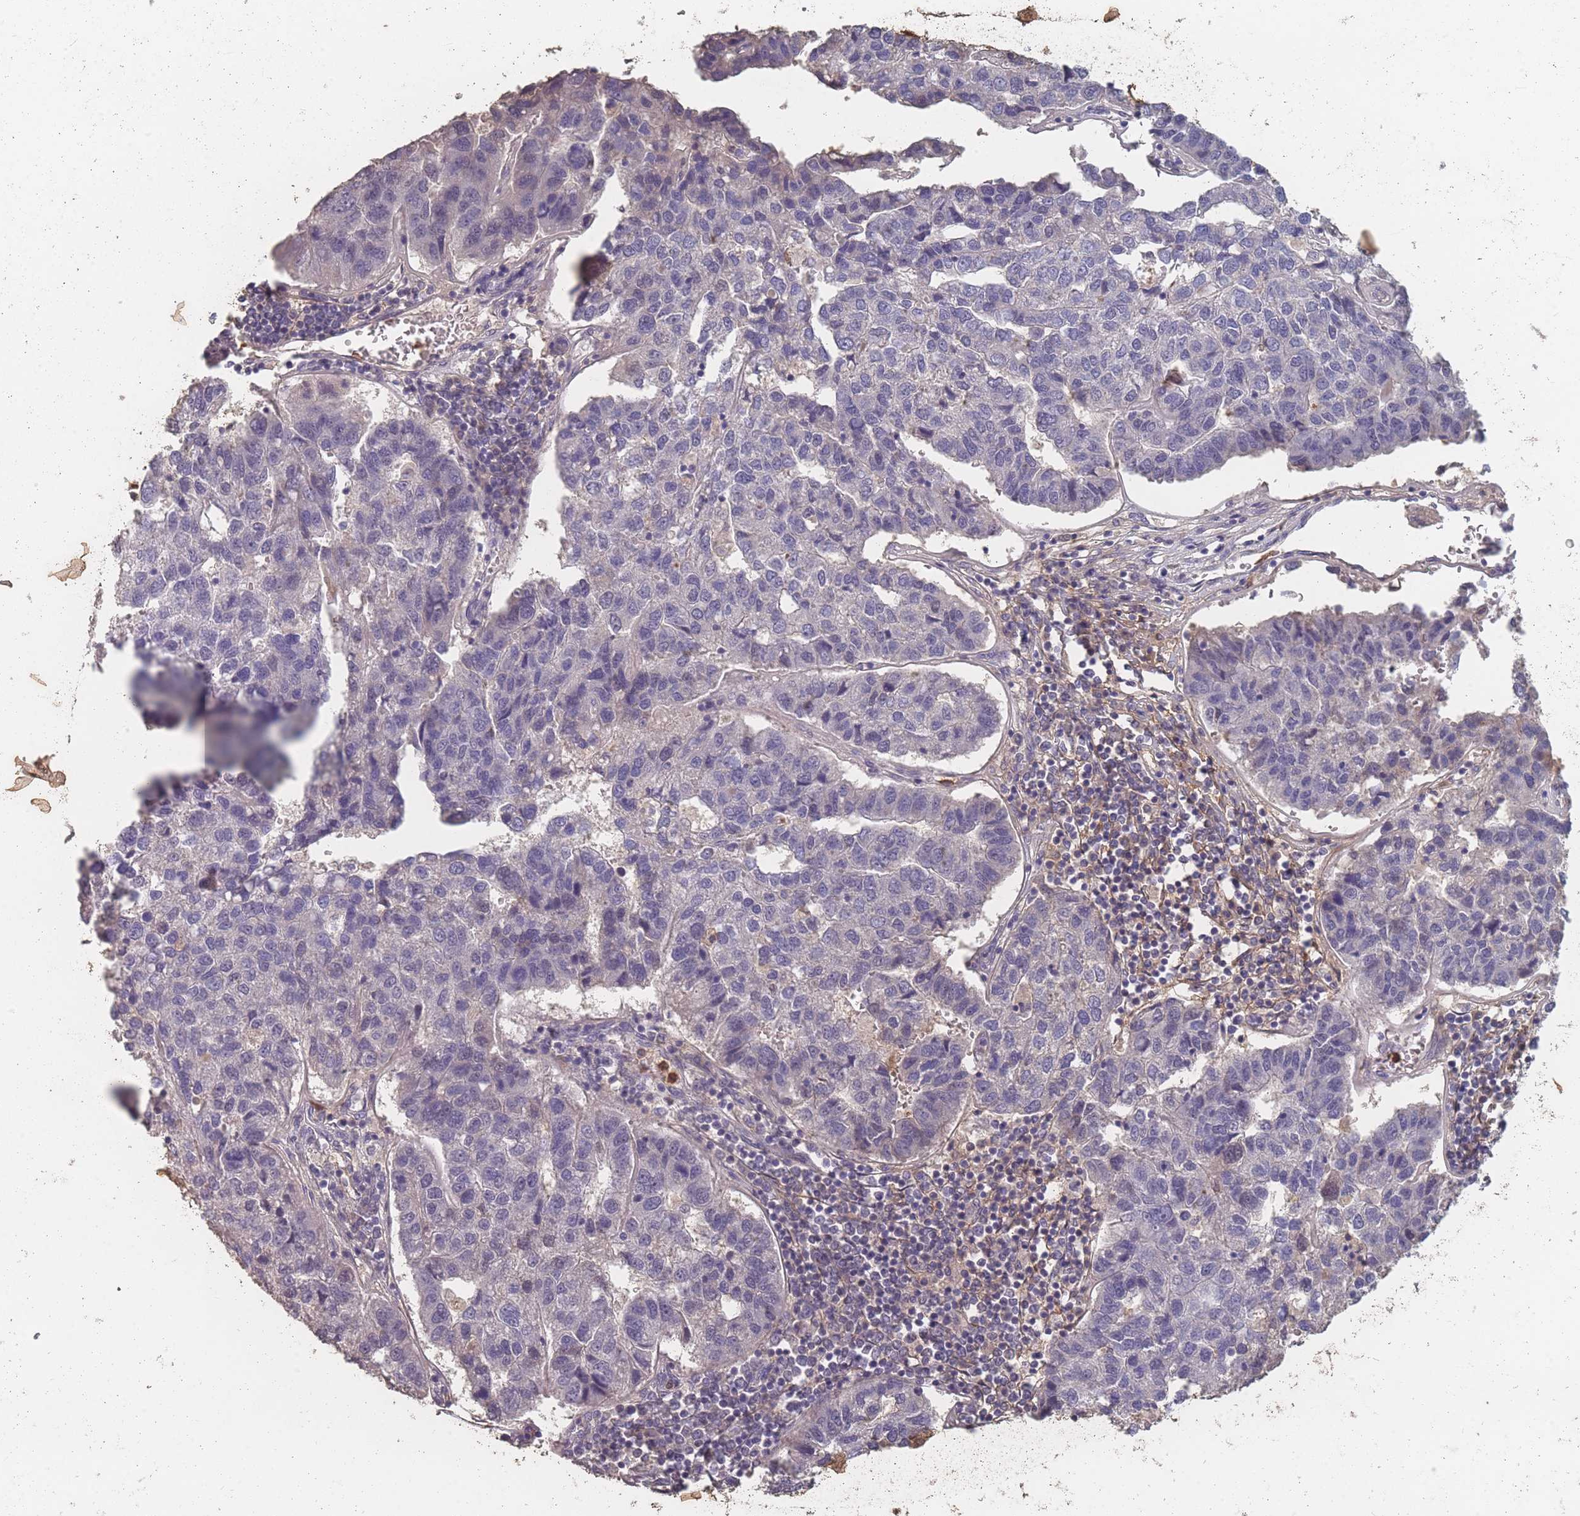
{"staining": {"intensity": "negative", "quantity": "none", "location": "none"}, "tissue": "pancreatic cancer", "cell_type": "Tumor cells", "image_type": "cancer", "snomed": [{"axis": "morphology", "description": "Adenocarcinoma, NOS"}, {"axis": "topography", "description": "Pancreas"}], "caption": "Immunohistochemical staining of human pancreatic cancer demonstrates no significant expression in tumor cells.", "gene": "BST1", "patient": {"sex": "female", "age": 61}}